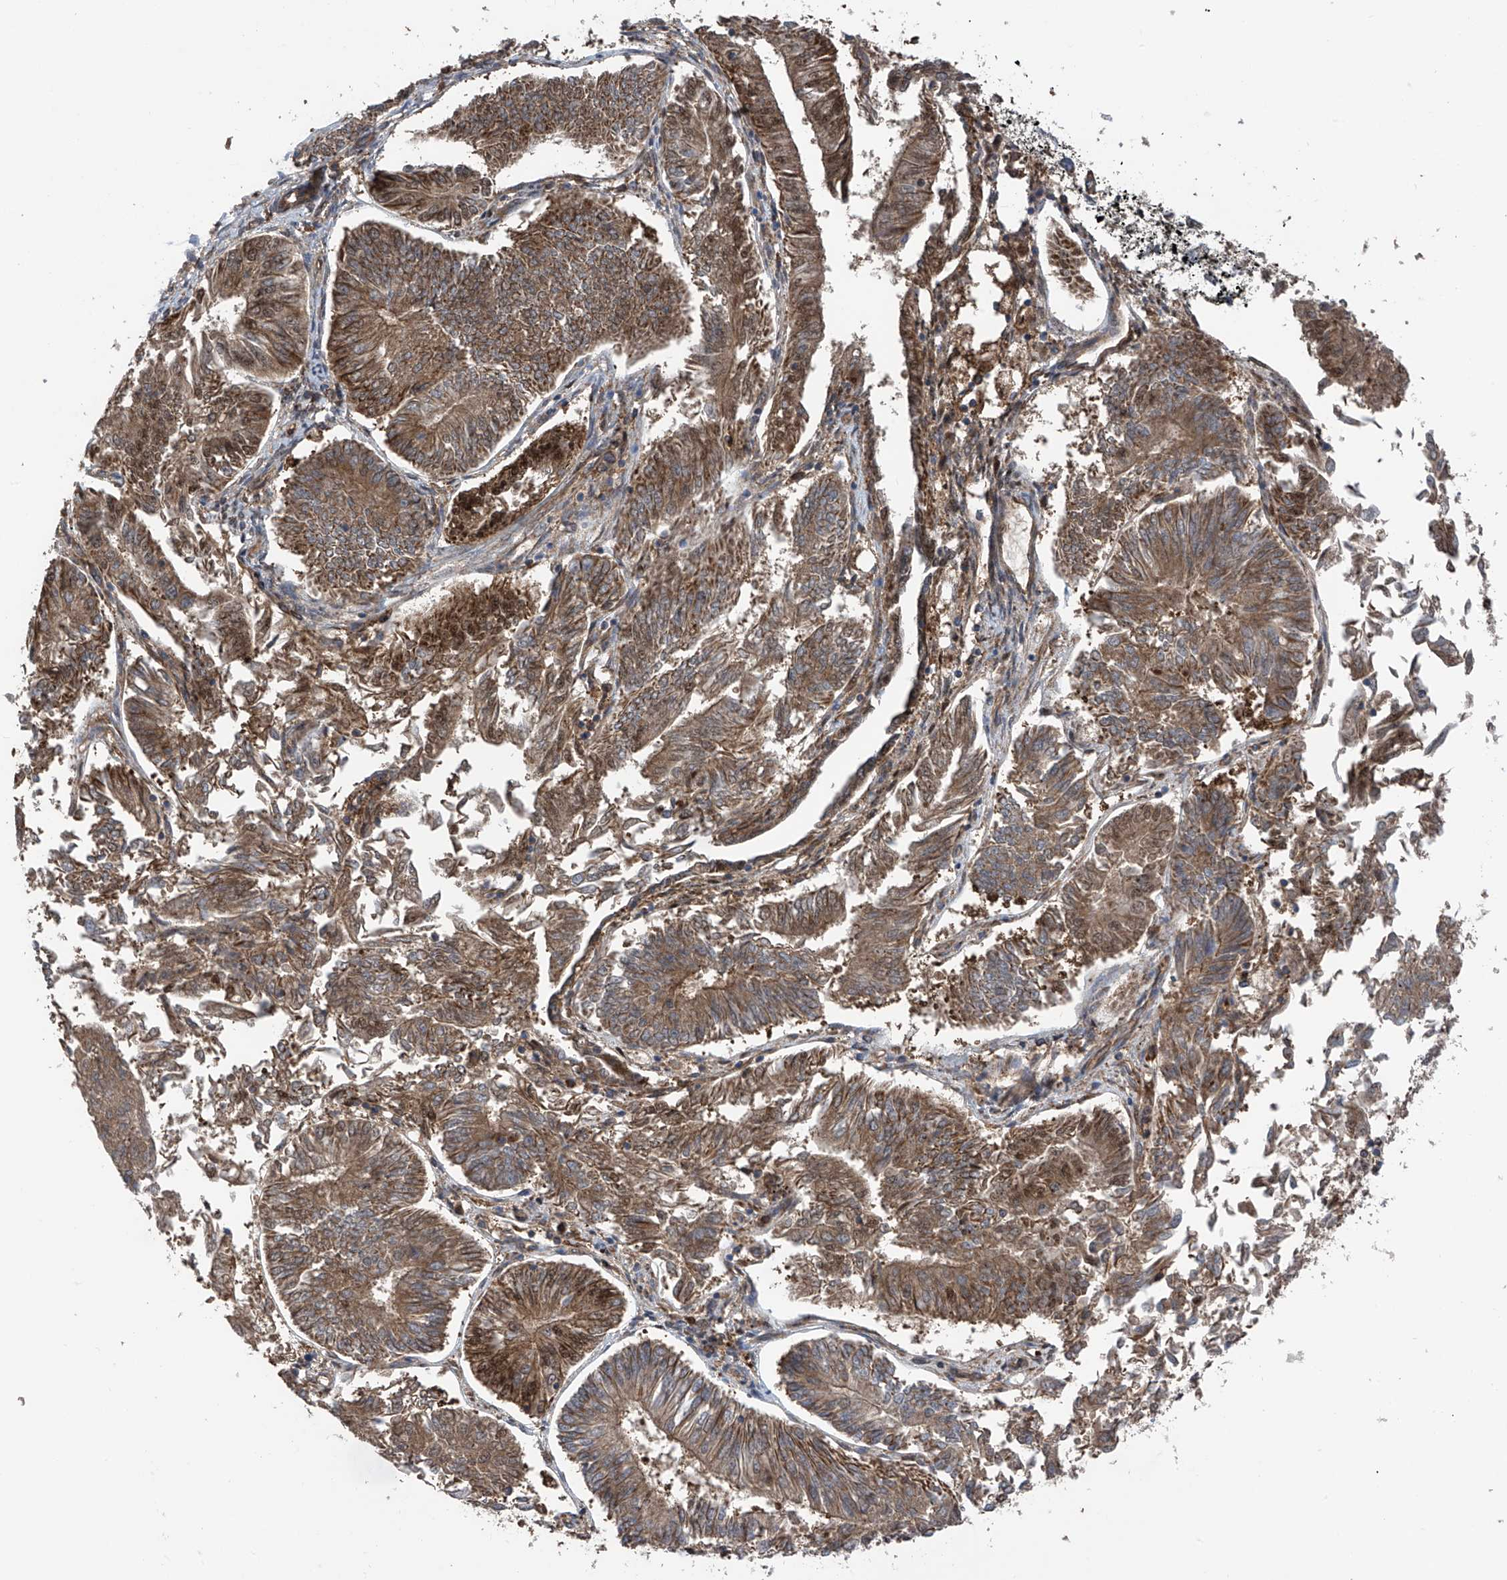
{"staining": {"intensity": "moderate", "quantity": ">75%", "location": "cytoplasmic/membranous"}, "tissue": "endometrial cancer", "cell_type": "Tumor cells", "image_type": "cancer", "snomed": [{"axis": "morphology", "description": "Adenocarcinoma, NOS"}, {"axis": "topography", "description": "Endometrium"}], "caption": "Immunohistochemical staining of endometrial cancer (adenocarcinoma) displays medium levels of moderate cytoplasmic/membranous positivity in approximately >75% of tumor cells. (DAB (3,3'-diaminobenzidine) IHC with brightfield microscopy, high magnification).", "gene": "CHPF", "patient": {"sex": "female", "age": 58}}